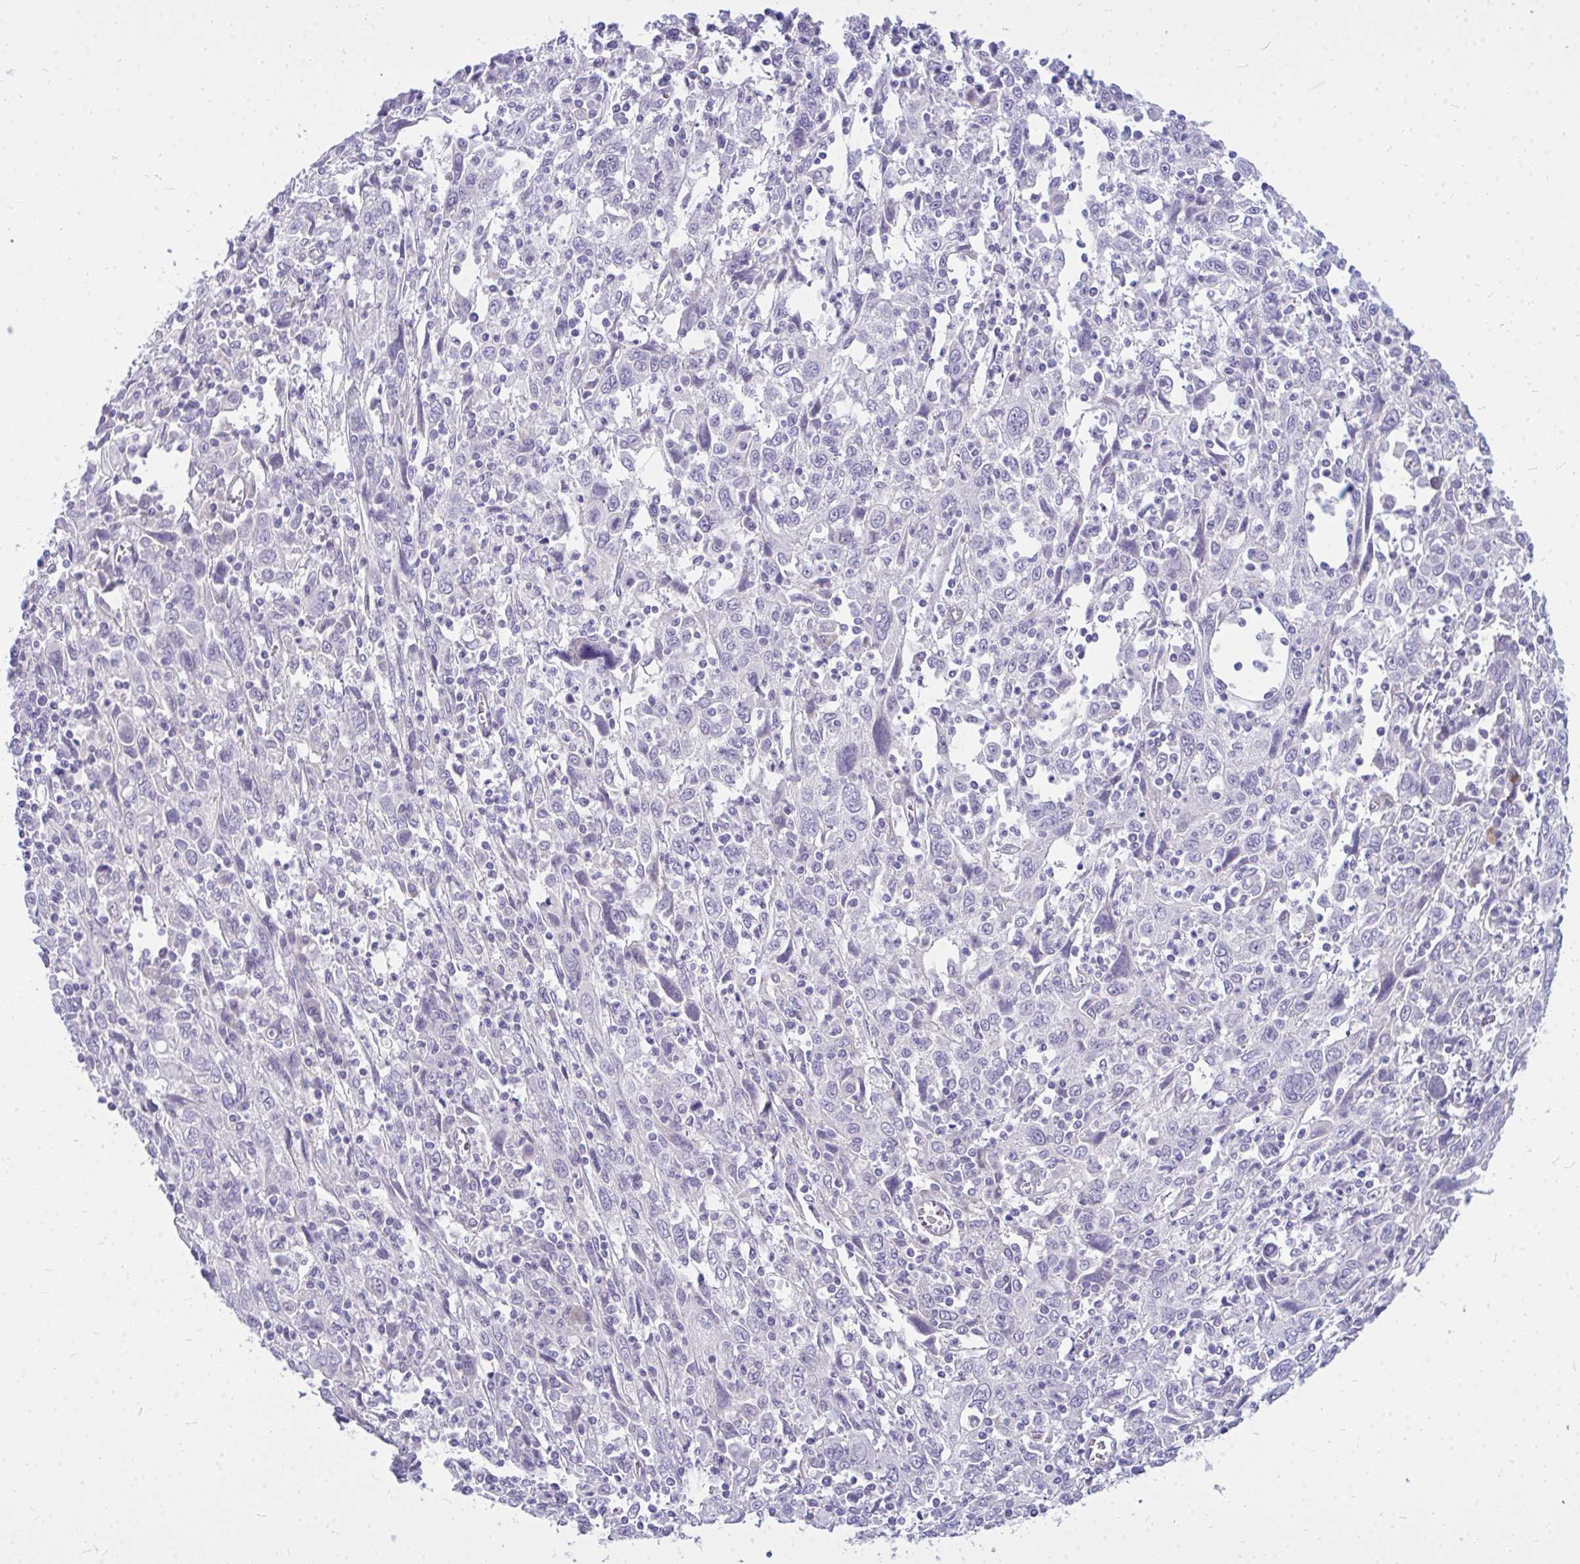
{"staining": {"intensity": "negative", "quantity": "none", "location": "none"}, "tissue": "cervical cancer", "cell_type": "Tumor cells", "image_type": "cancer", "snomed": [{"axis": "morphology", "description": "Squamous cell carcinoma, NOS"}, {"axis": "topography", "description": "Cervix"}], "caption": "Tumor cells show no significant expression in cervical cancer (squamous cell carcinoma).", "gene": "ZSCAN25", "patient": {"sex": "female", "age": 46}}